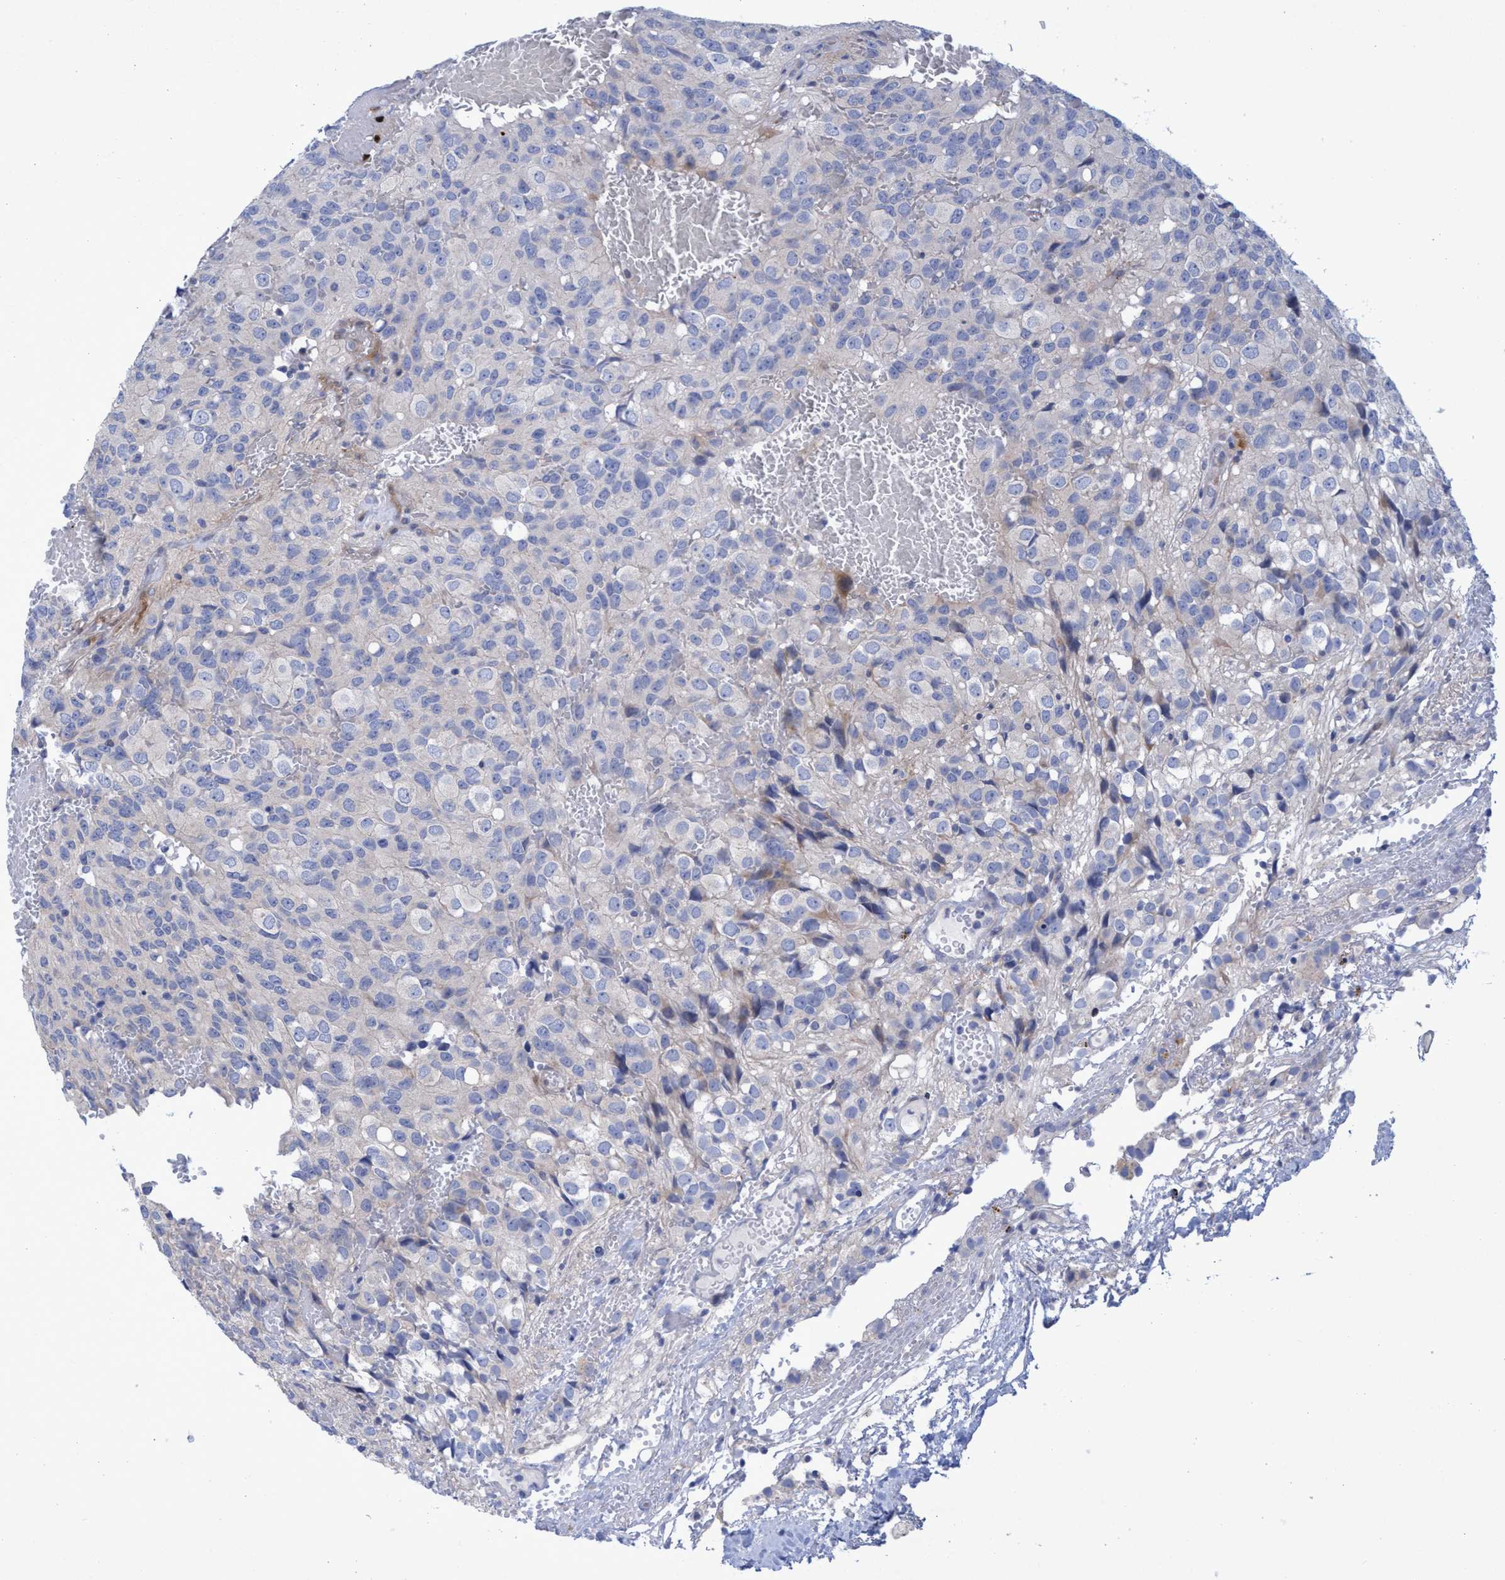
{"staining": {"intensity": "negative", "quantity": "none", "location": "none"}, "tissue": "glioma", "cell_type": "Tumor cells", "image_type": "cancer", "snomed": [{"axis": "morphology", "description": "Glioma, malignant, High grade"}, {"axis": "topography", "description": "Brain"}], "caption": "Protein analysis of high-grade glioma (malignant) demonstrates no significant positivity in tumor cells. (Brightfield microscopy of DAB immunohistochemistry (IHC) at high magnification).", "gene": "R3HCC1", "patient": {"sex": "male", "age": 32}}